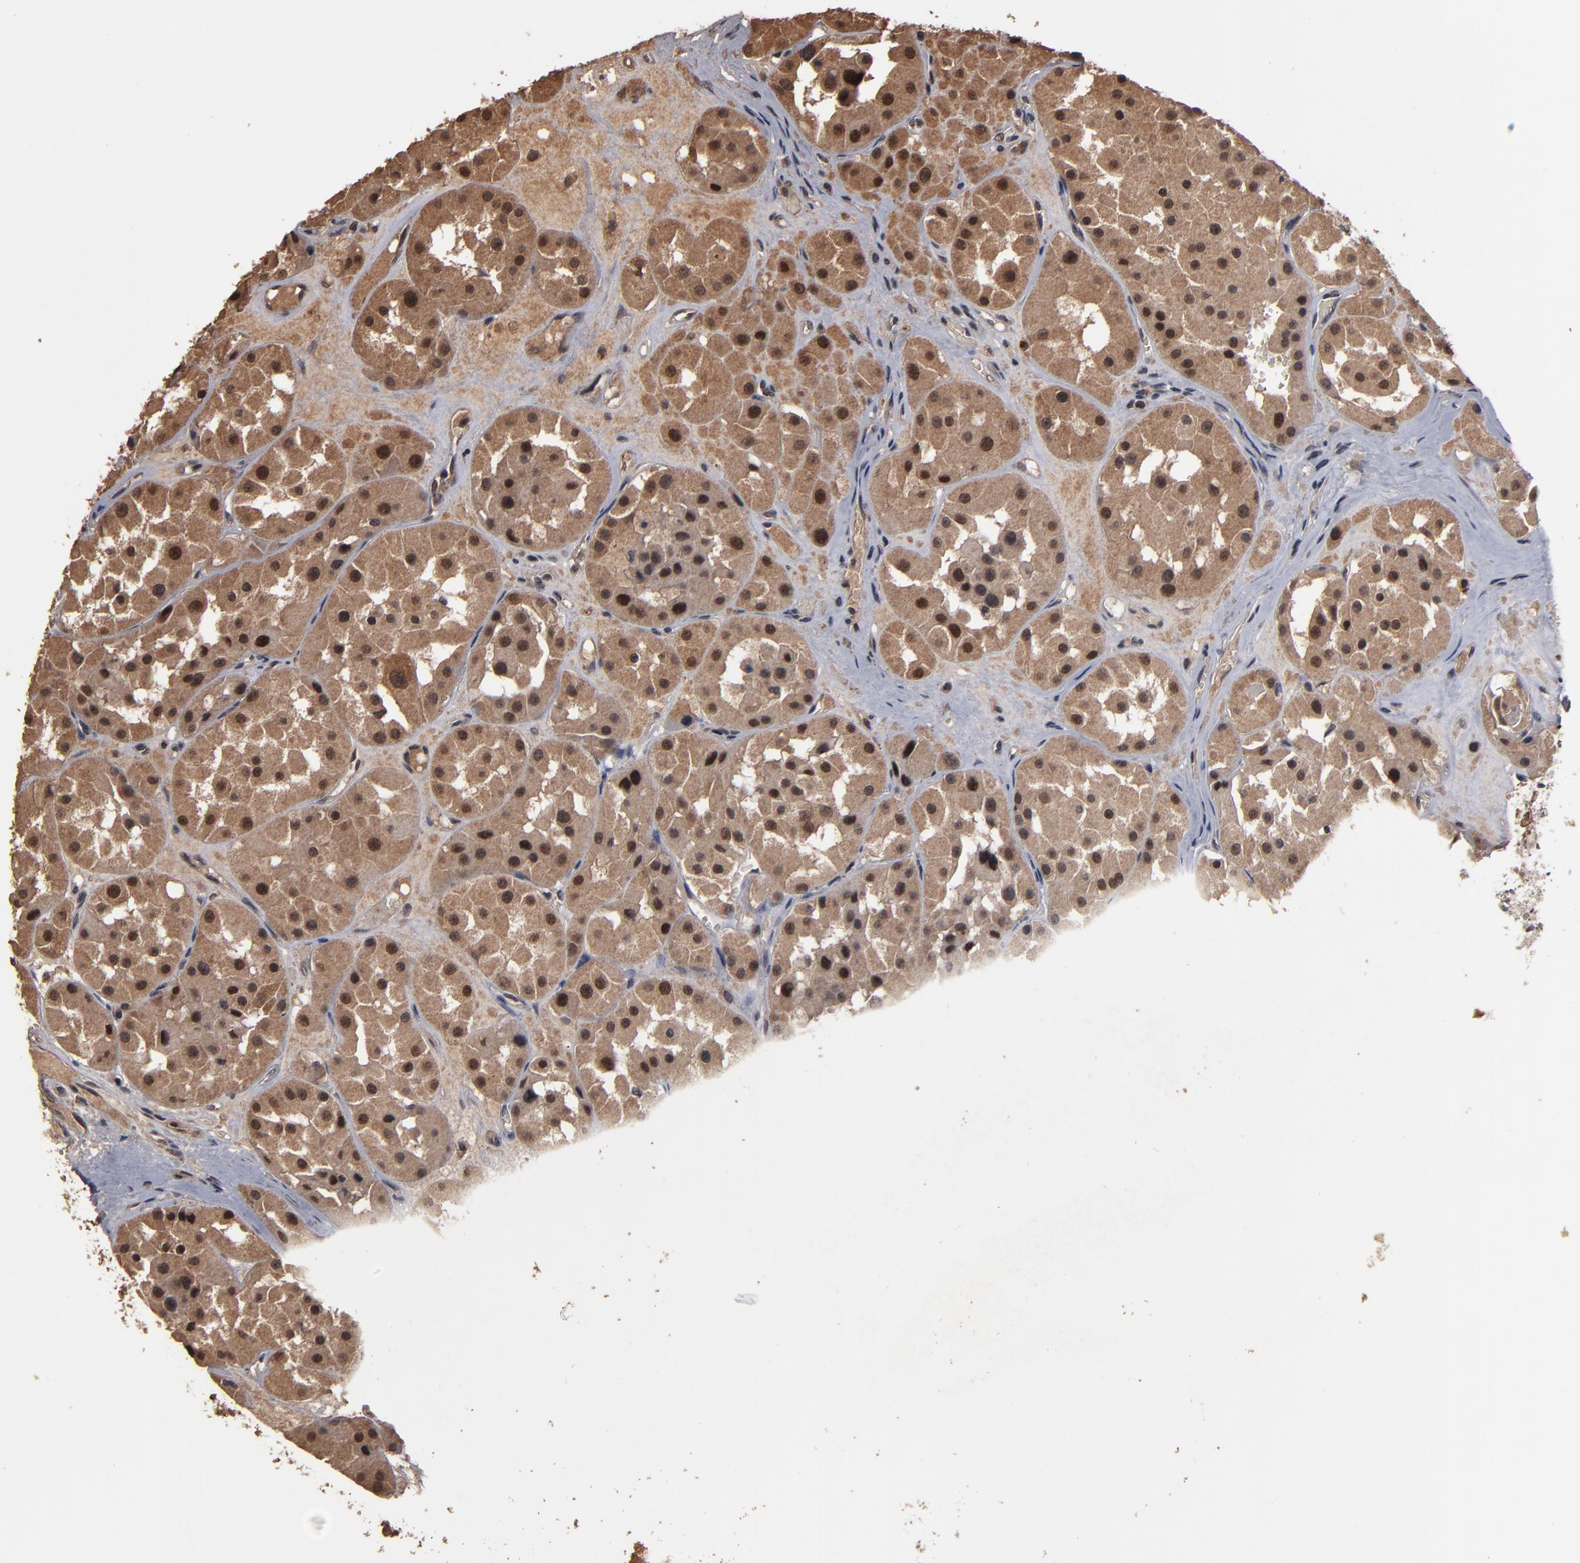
{"staining": {"intensity": "moderate", "quantity": ">75%", "location": "cytoplasmic/membranous,nuclear"}, "tissue": "renal cancer", "cell_type": "Tumor cells", "image_type": "cancer", "snomed": [{"axis": "morphology", "description": "Adenocarcinoma, uncertain malignant potential"}, {"axis": "topography", "description": "Kidney"}], "caption": "Protein staining shows moderate cytoplasmic/membranous and nuclear expression in about >75% of tumor cells in renal cancer (adenocarcinoma,  uncertain malignant potential).", "gene": "NXF2B", "patient": {"sex": "male", "age": 63}}